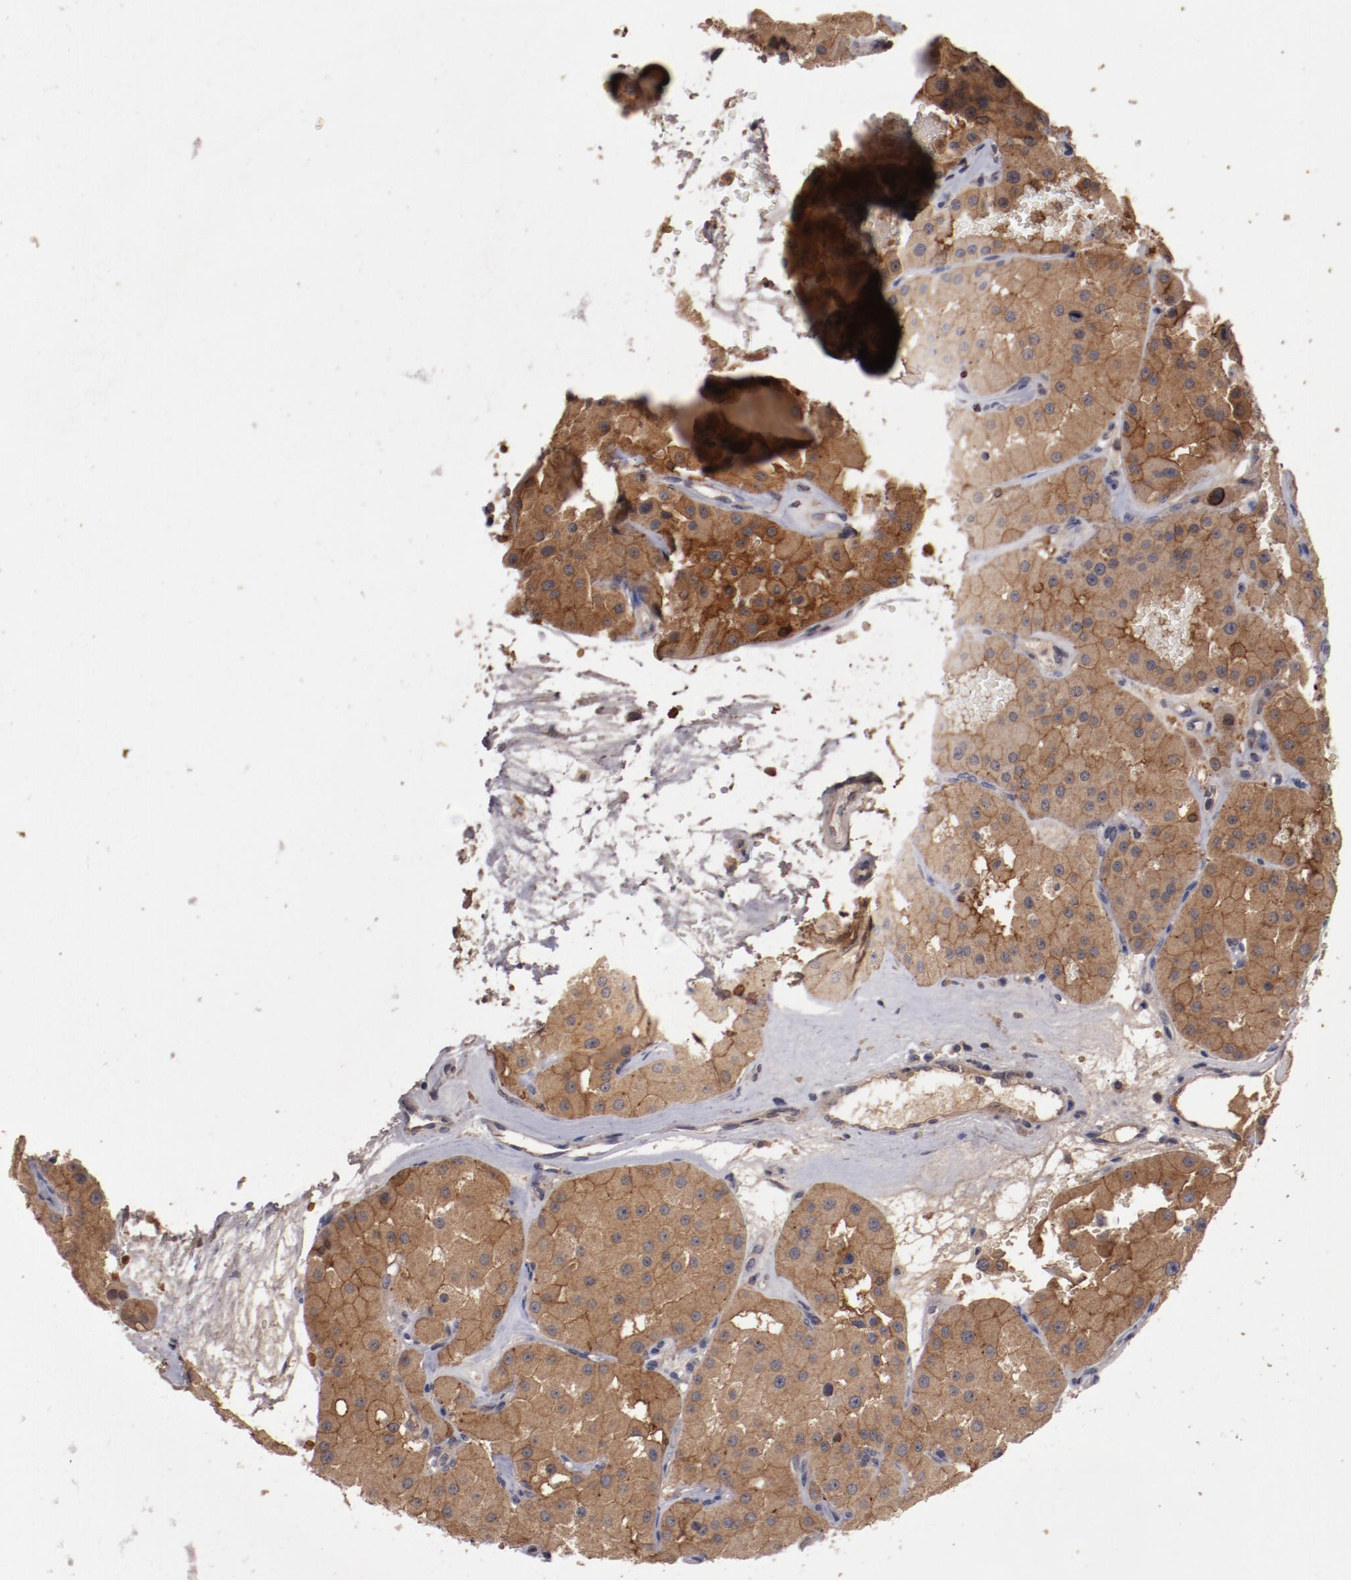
{"staining": {"intensity": "strong", "quantity": ">75%", "location": "cytoplasmic/membranous"}, "tissue": "renal cancer", "cell_type": "Tumor cells", "image_type": "cancer", "snomed": [{"axis": "morphology", "description": "Adenocarcinoma, uncertain malignant potential"}, {"axis": "topography", "description": "Kidney"}], "caption": "Approximately >75% of tumor cells in human renal adenocarcinoma,  uncertain malignant potential reveal strong cytoplasmic/membranous protein staining as visualized by brown immunohistochemical staining.", "gene": "LRRC75B", "patient": {"sex": "male", "age": 63}}